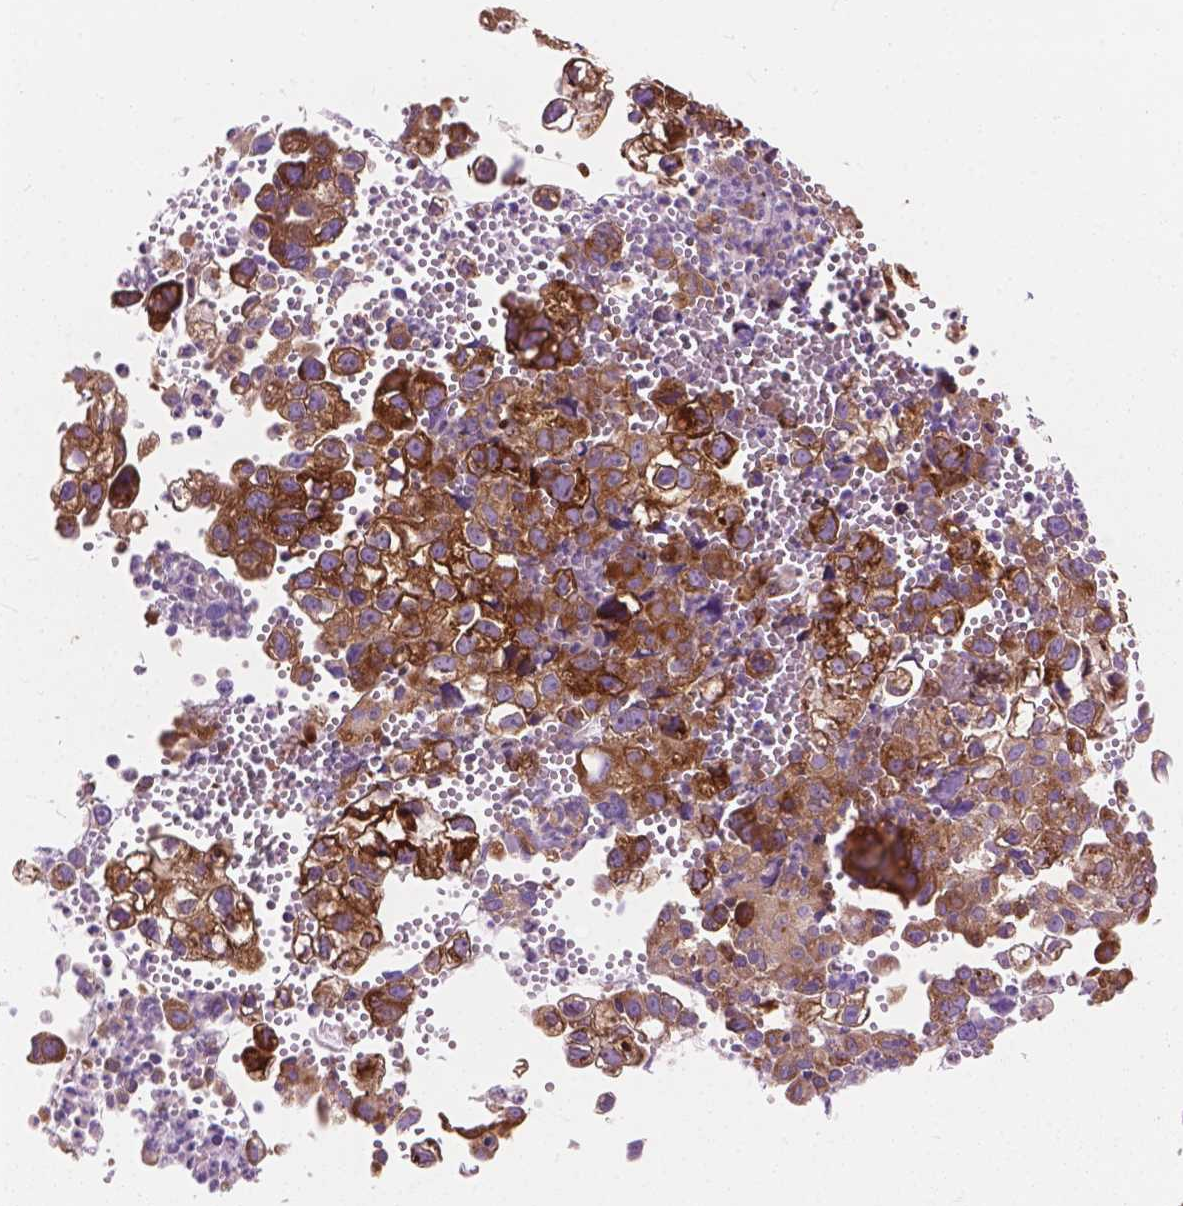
{"staining": {"intensity": "strong", "quantity": ">75%", "location": "cytoplasmic/membranous"}, "tissue": "cervical cancer", "cell_type": "Tumor cells", "image_type": "cancer", "snomed": [{"axis": "morphology", "description": "Squamous cell carcinoma, NOS"}, {"axis": "topography", "description": "Cervix"}], "caption": "A high amount of strong cytoplasmic/membranous staining is present in approximately >75% of tumor cells in cervical squamous cell carcinoma tissue. The staining was performed using DAB (3,3'-diaminobenzidine), with brown indicating positive protein expression. Nuclei are stained blue with hematoxylin.", "gene": "RPL37A", "patient": {"sex": "female", "age": 55}}